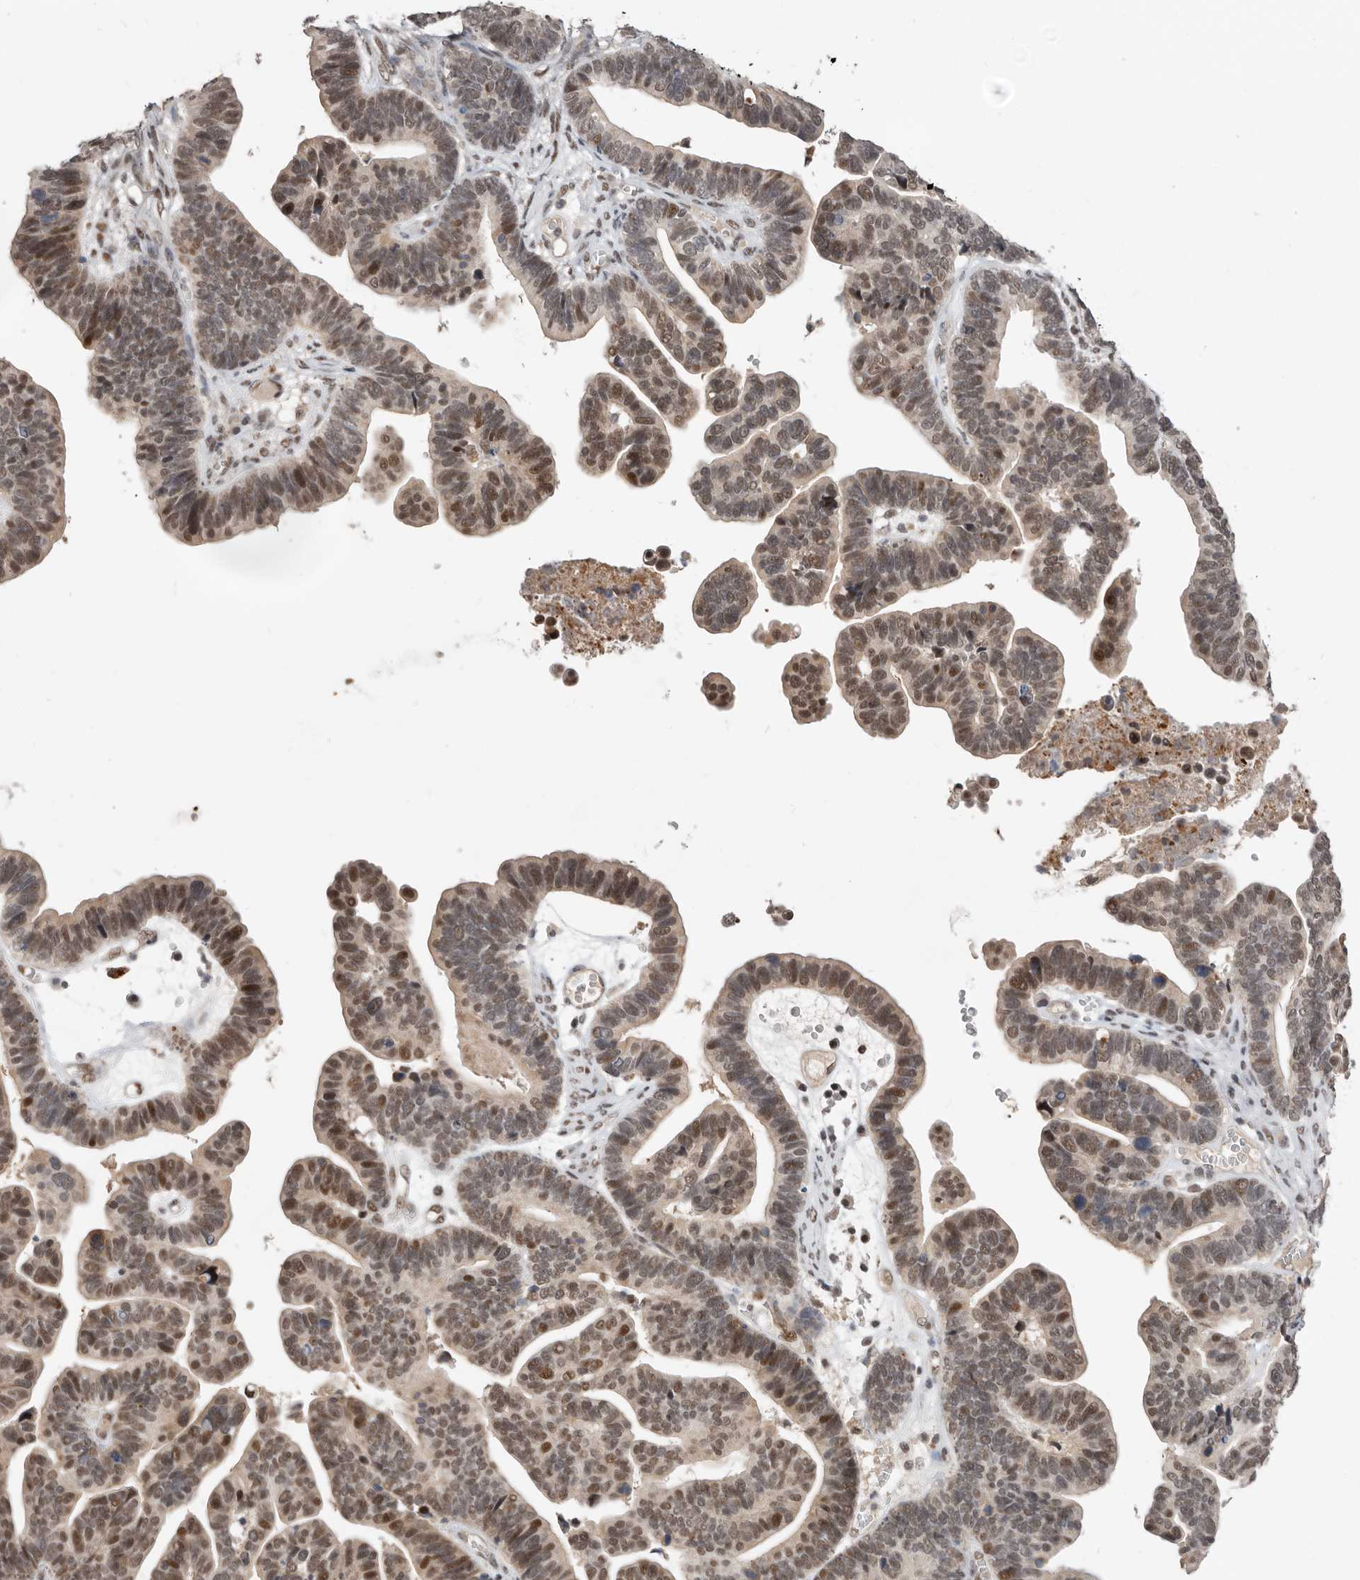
{"staining": {"intensity": "moderate", "quantity": ">75%", "location": "nuclear"}, "tissue": "ovarian cancer", "cell_type": "Tumor cells", "image_type": "cancer", "snomed": [{"axis": "morphology", "description": "Cystadenocarcinoma, serous, NOS"}, {"axis": "topography", "description": "Ovary"}], "caption": "Immunohistochemistry (IHC) of human serous cystadenocarcinoma (ovarian) demonstrates medium levels of moderate nuclear staining in about >75% of tumor cells.", "gene": "BRCA2", "patient": {"sex": "female", "age": 56}}